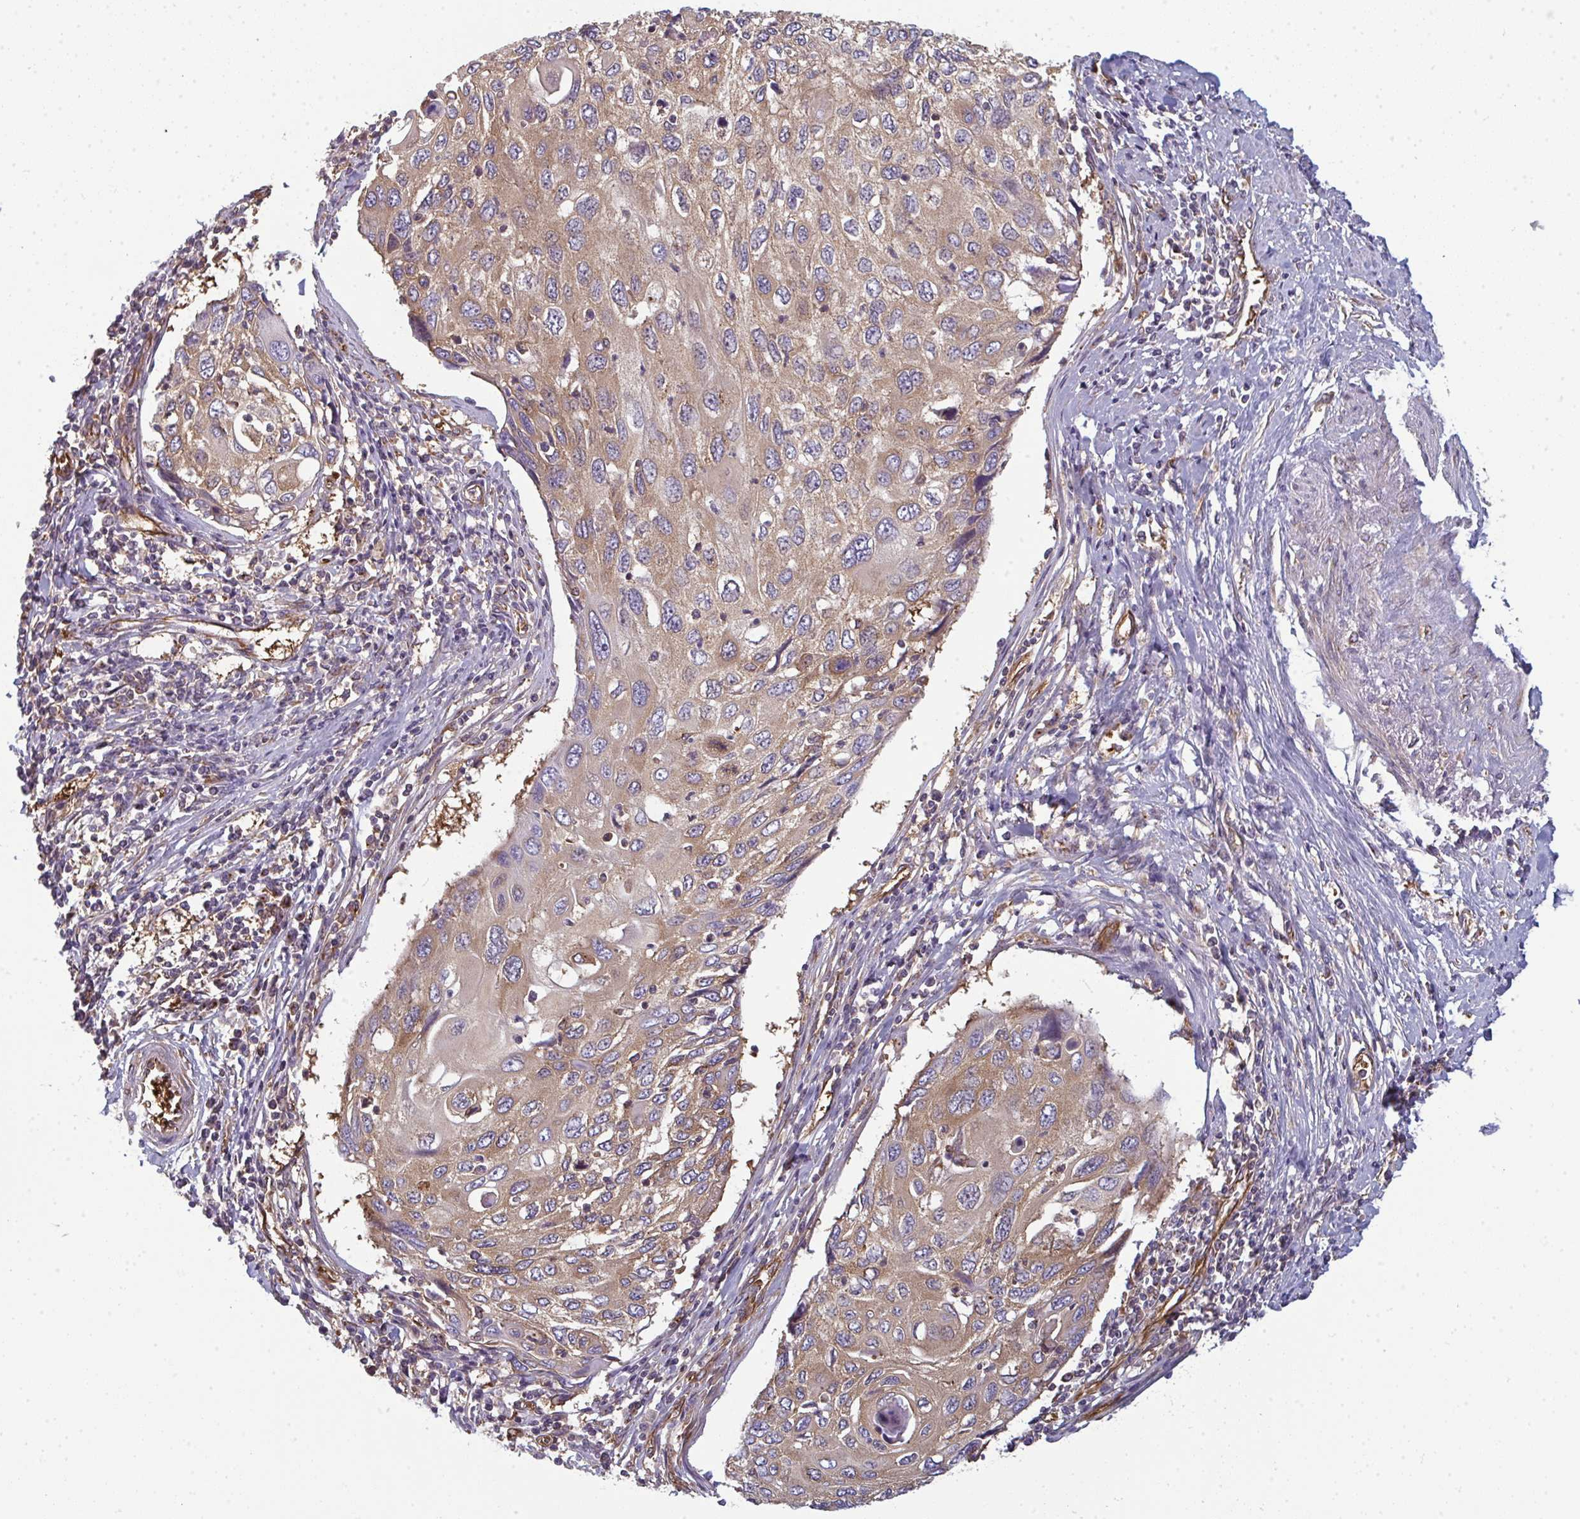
{"staining": {"intensity": "moderate", "quantity": ">75%", "location": "cytoplasmic/membranous"}, "tissue": "cervical cancer", "cell_type": "Tumor cells", "image_type": "cancer", "snomed": [{"axis": "morphology", "description": "Squamous cell carcinoma, NOS"}, {"axis": "topography", "description": "Cervix"}], "caption": "Immunohistochemical staining of human squamous cell carcinoma (cervical) exhibits moderate cytoplasmic/membranous protein positivity in approximately >75% of tumor cells.", "gene": "DYNC1I2", "patient": {"sex": "female", "age": 70}}